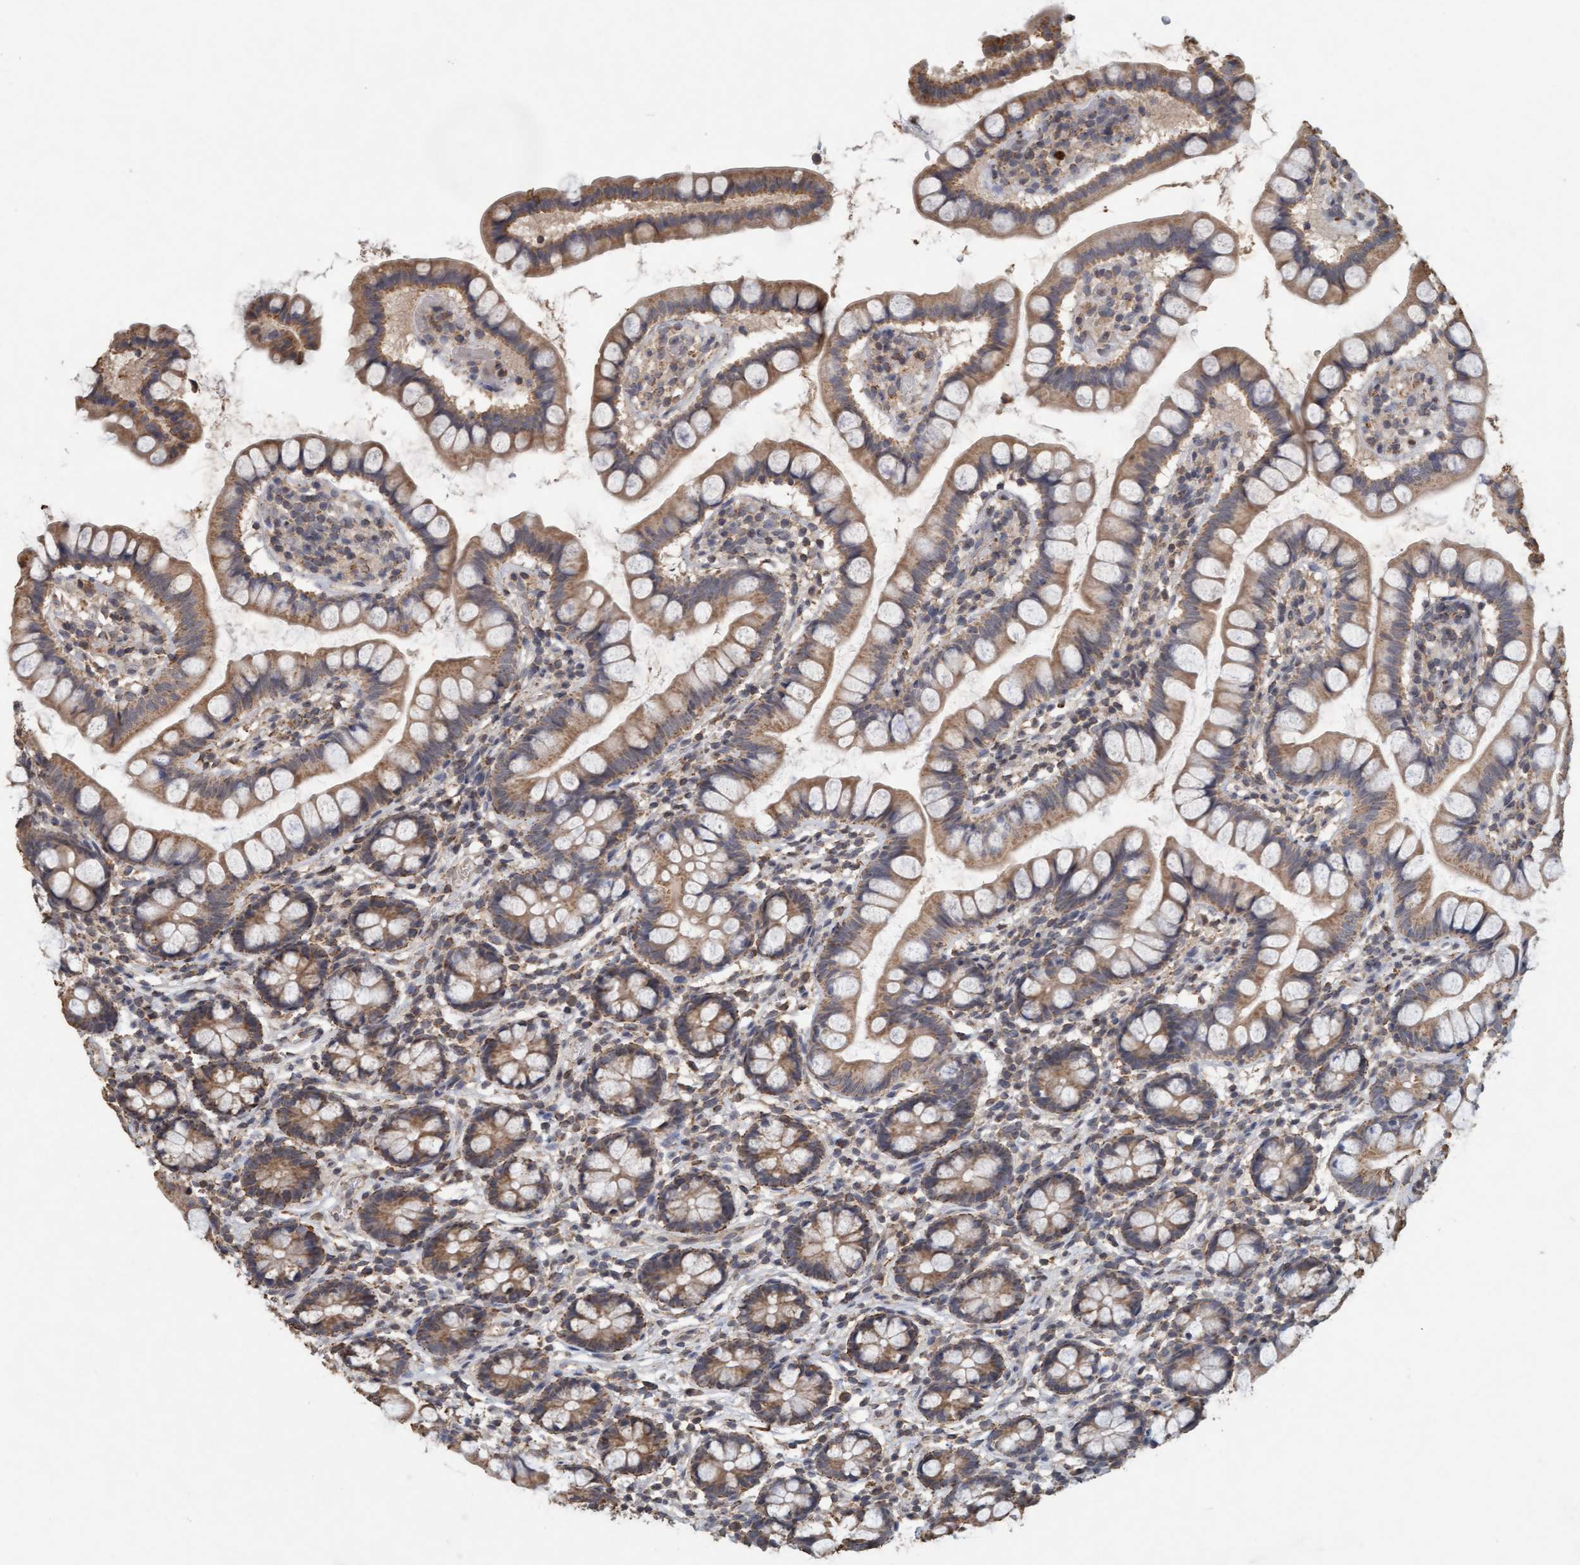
{"staining": {"intensity": "weak", "quantity": ">75%", "location": "cytoplasmic/membranous"}, "tissue": "small intestine", "cell_type": "Glandular cells", "image_type": "normal", "snomed": [{"axis": "morphology", "description": "Normal tissue, NOS"}, {"axis": "topography", "description": "Small intestine"}], "caption": "High-magnification brightfield microscopy of benign small intestine stained with DAB (3,3'-diaminobenzidine) (brown) and counterstained with hematoxylin (blue). glandular cells exhibit weak cytoplasmic/membranous expression is appreciated in about>75% of cells. (brown staining indicates protein expression, while blue staining denotes nuclei).", "gene": "VSIG8", "patient": {"sex": "female", "age": 84}}